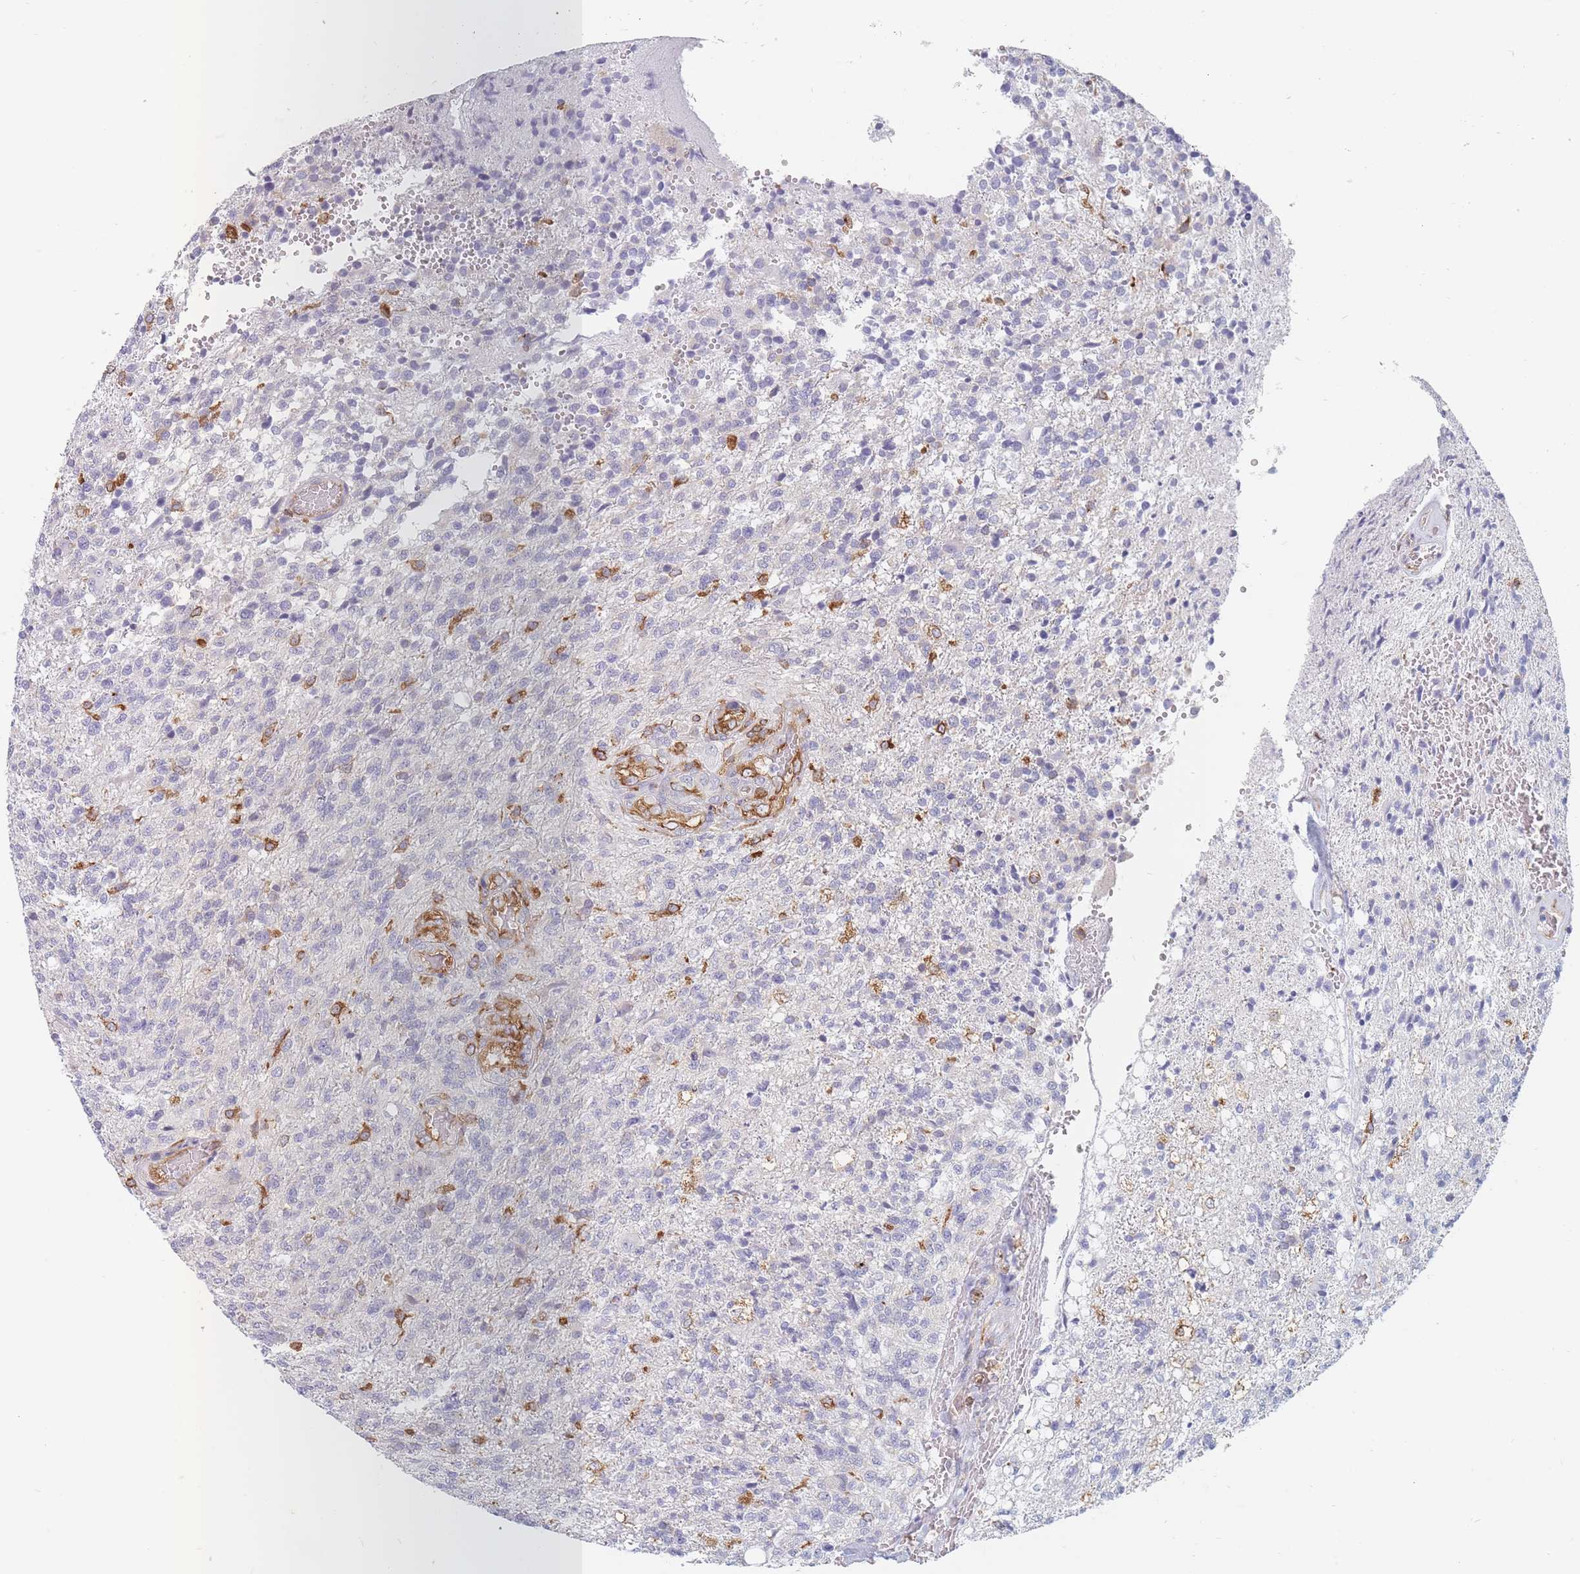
{"staining": {"intensity": "moderate", "quantity": "<25%", "location": "cytoplasmic/membranous"}, "tissue": "glioma", "cell_type": "Tumor cells", "image_type": "cancer", "snomed": [{"axis": "morphology", "description": "Glioma, malignant, High grade"}, {"axis": "topography", "description": "Brain"}], "caption": "Protein staining of malignant high-grade glioma tissue exhibits moderate cytoplasmic/membranous positivity in approximately <25% of tumor cells. The protein of interest is stained brown, and the nuclei are stained in blue (DAB IHC with brightfield microscopy, high magnification).", "gene": "MAP1S", "patient": {"sex": "male", "age": 56}}